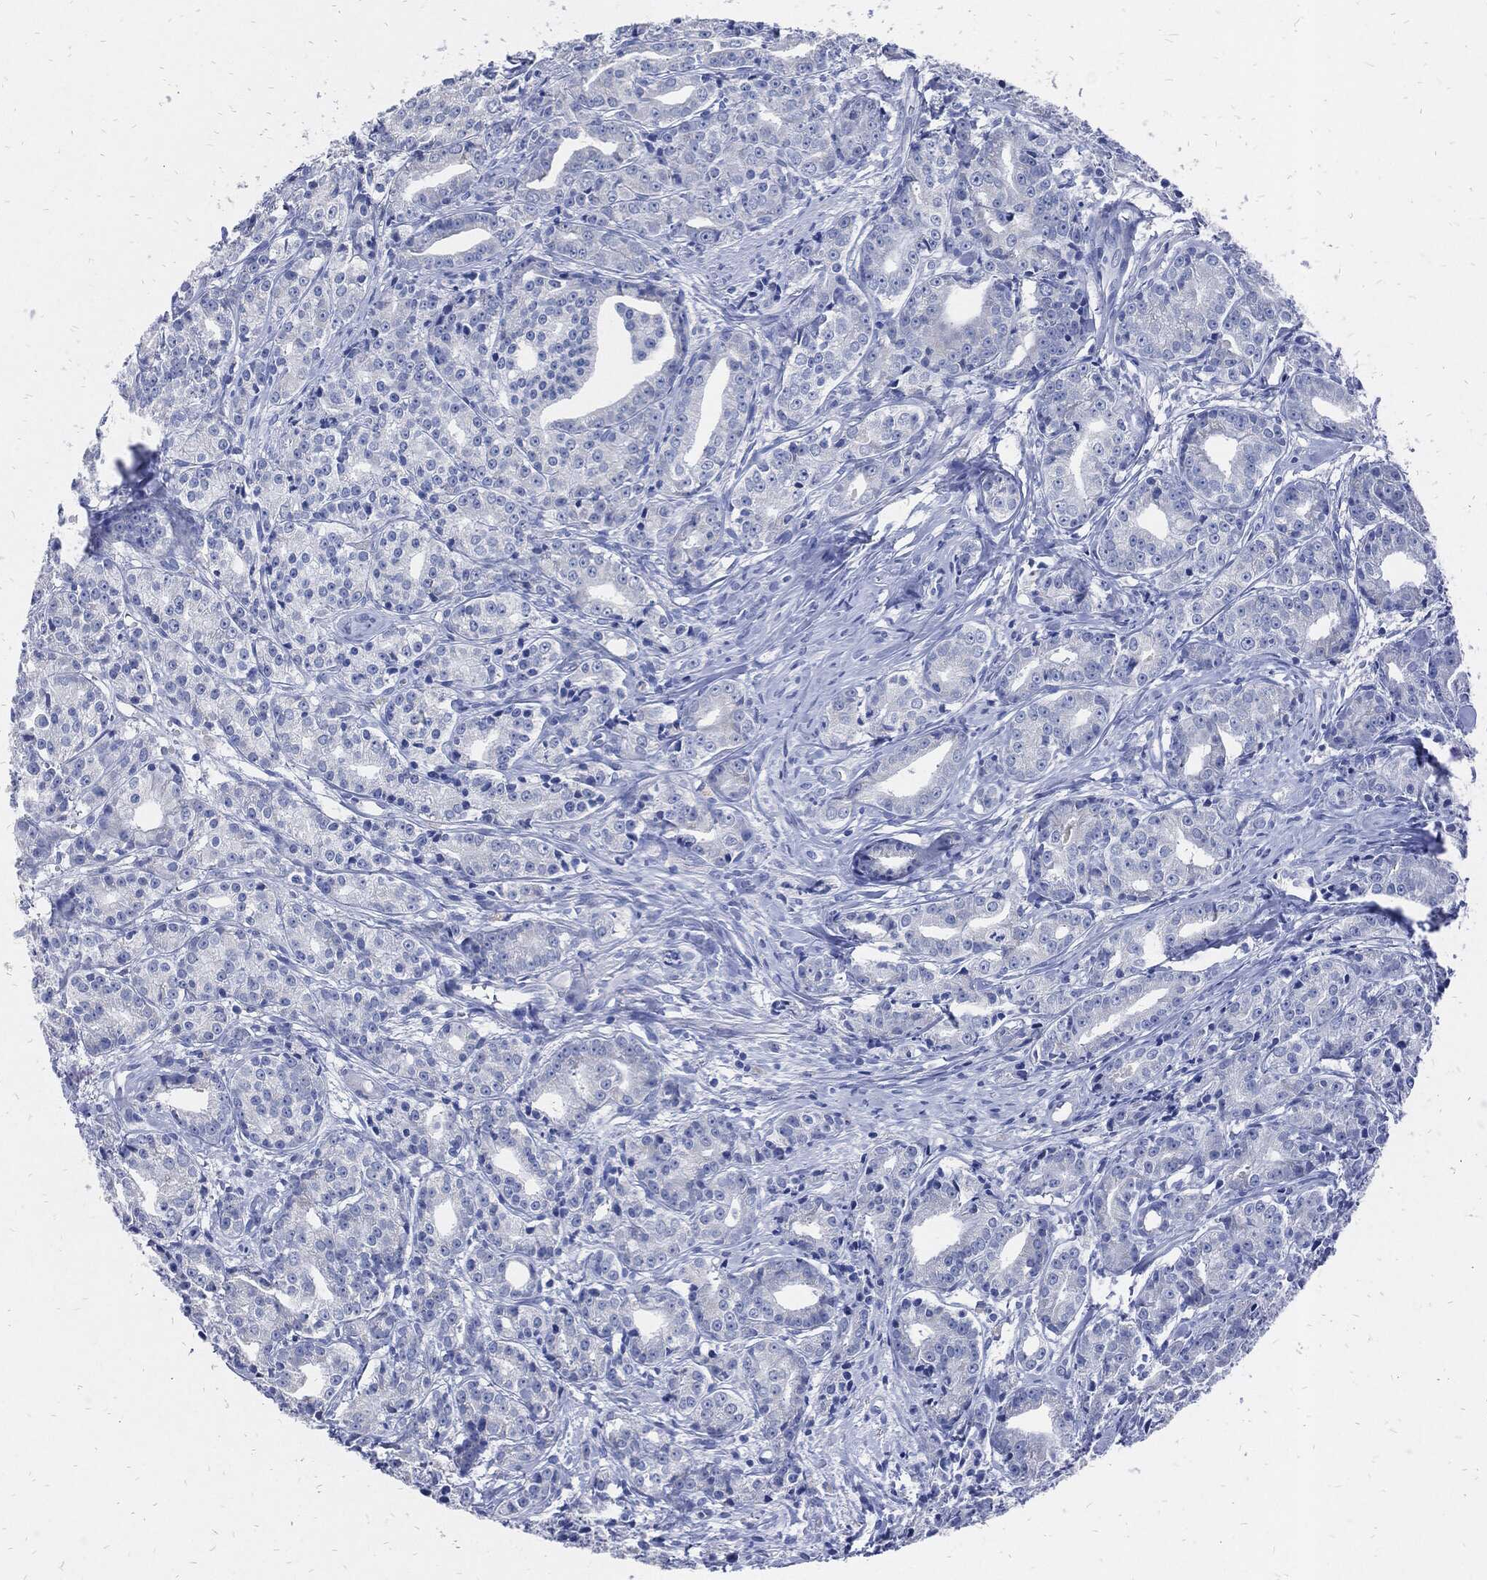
{"staining": {"intensity": "negative", "quantity": "none", "location": "none"}, "tissue": "prostate cancer", "cell_type": "Tumor cells", "image_type": "cancer", "snomed": [{"axis": "morphology", "description": "Adenocarcinoma, Medium grade"}, {"axis": "topography", "description": "Prostate"}], "caption": "Tumor cells show no significant positivity in adenocarcinoma (medium-grade) (prostate).", "gene": "FABP4", "patient": {"sex": "male", "age": 74}}